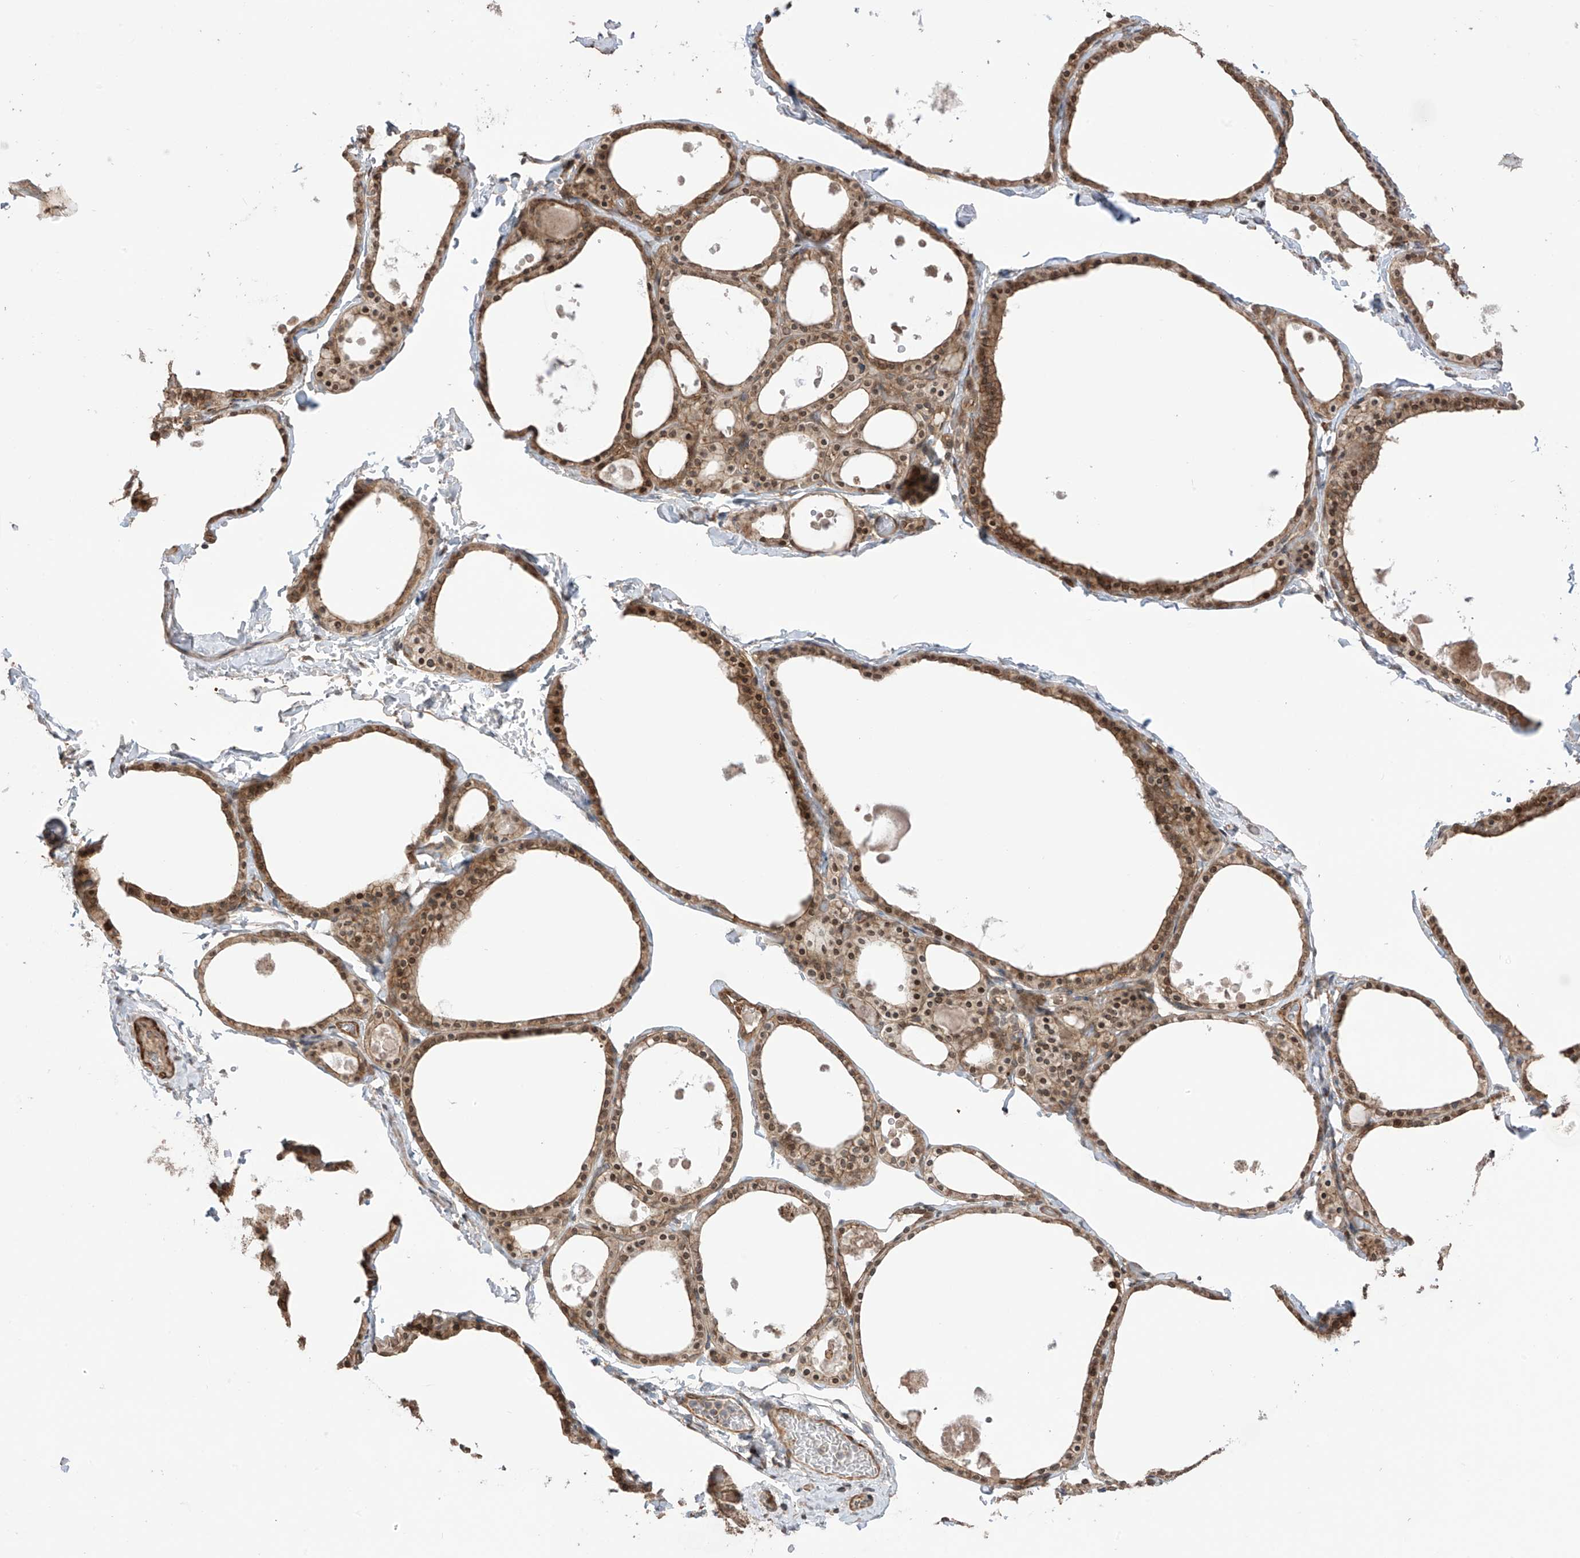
{"staining": {"intensity": "moderate", "quantity": ">75%", "location": "cytoplasmic/membranous,nuclear"}, "tissue": "thyroid gland", "cell_type": "Glandular cells", "image_type": "normal", "snomed": [{"axis": "morphology", "description": "Normal tissue, NOS"}, {"axis": "topography", "description": "Thyroid gland"}], "caption": "The image displays immunohistochemical staining of unremarkable thyroid gland. There is moderate cytoplasmic/membranous,nuclear positivity is appreciated in approximately >75% of glandular cells.", "gene": "LRRC74A", "patient": {"sex": "male", "age": 56}}